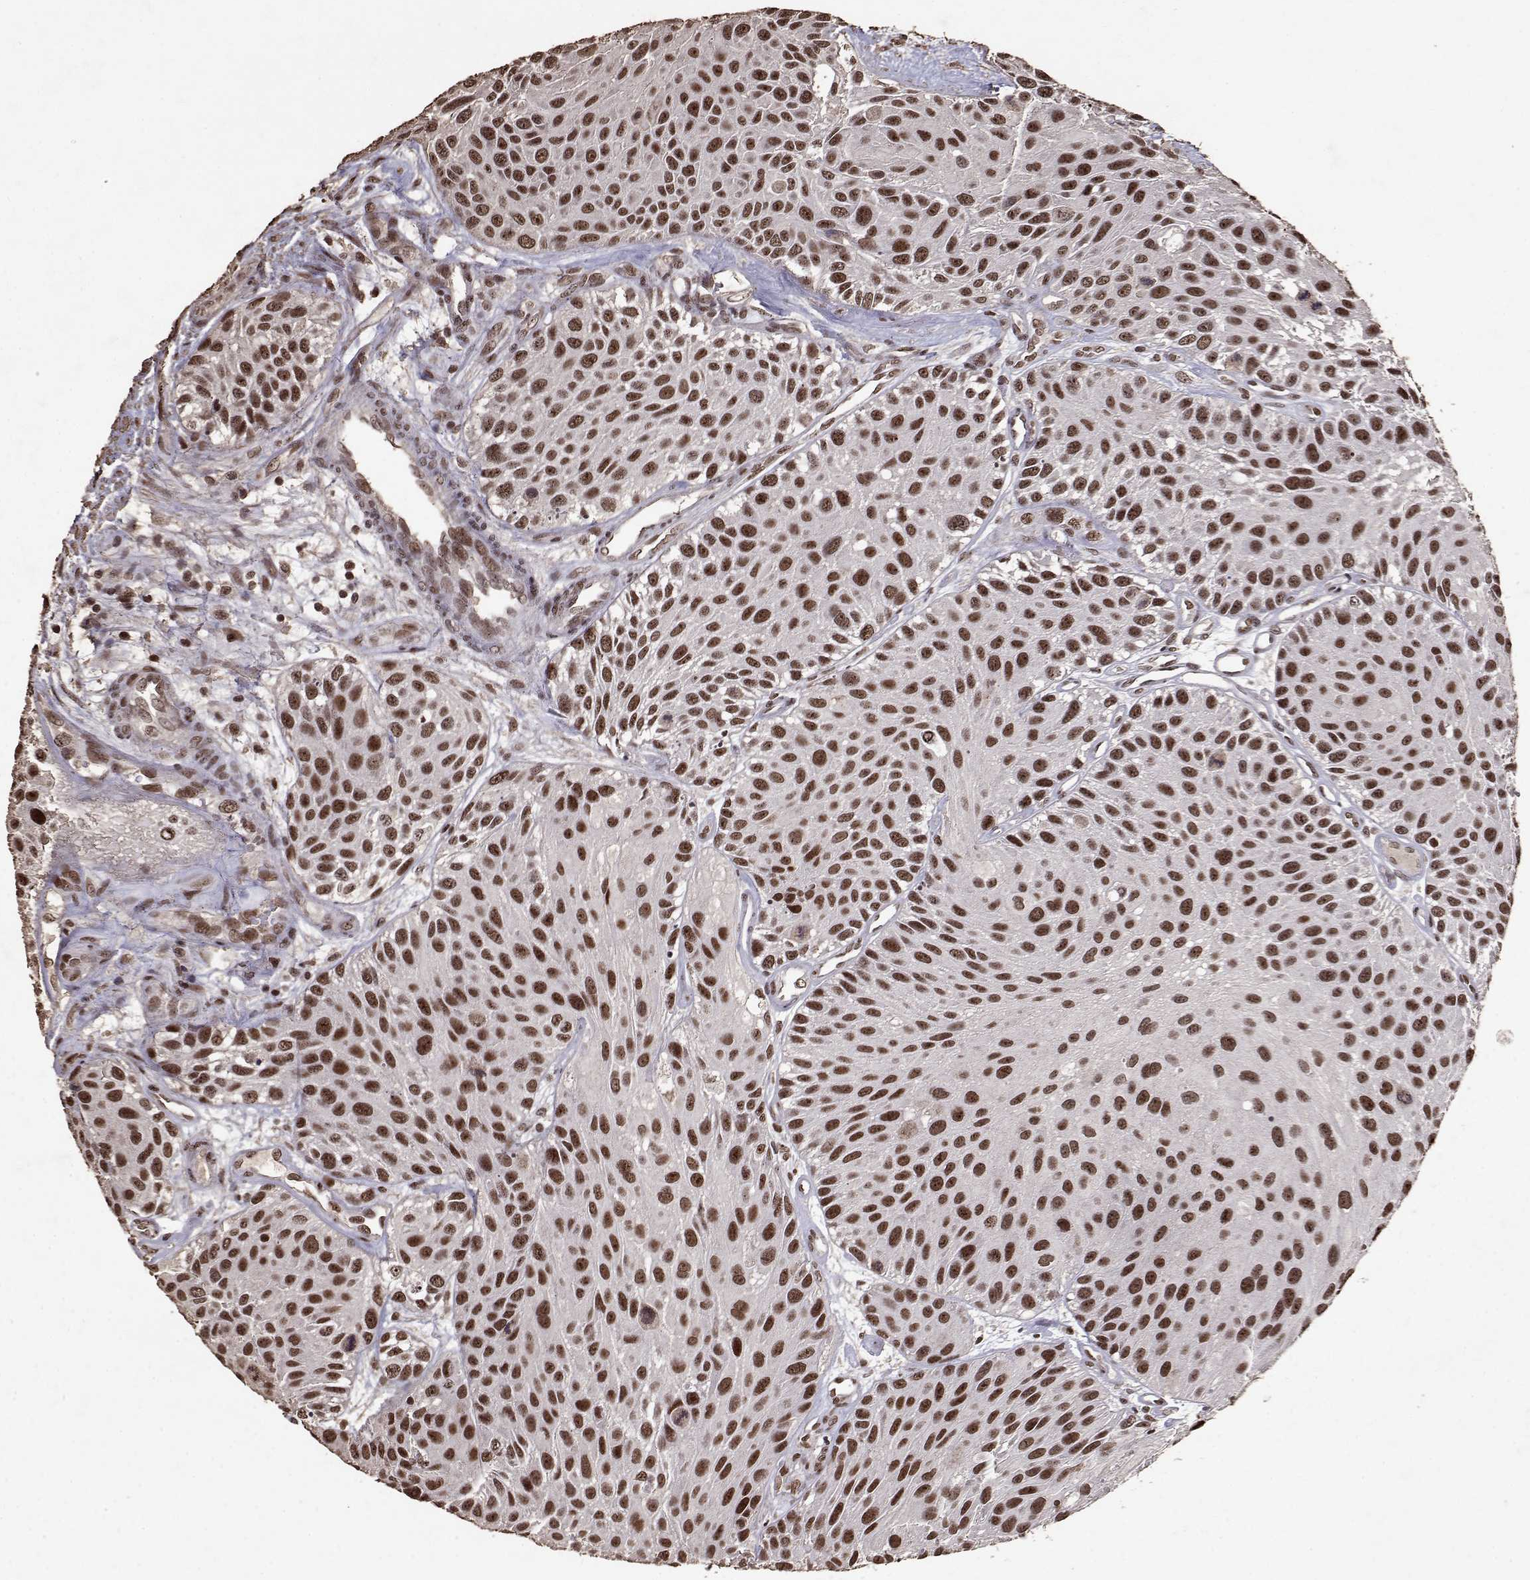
{"staining": {"intensity": "moderate", "quantity": ">75%", "location": "nuclear"}, "tissue": "urothelial cancer", "cell_type": "Tumor cells", "image_type": "cancer", "snomed": [{"axis": "morphology", "description": "Urothelial carcinoma, Low grade"}, {"axis": "topography", "description": "Urinary bladder"}], "caption": "Brown immunohistochemical staining in low-grade urothelial carcinoma reveals moderate nuclear positivity in about >75% of tumor cells.", "gene": "TOE1", "patient": {"sex": "female", "age": 87}}